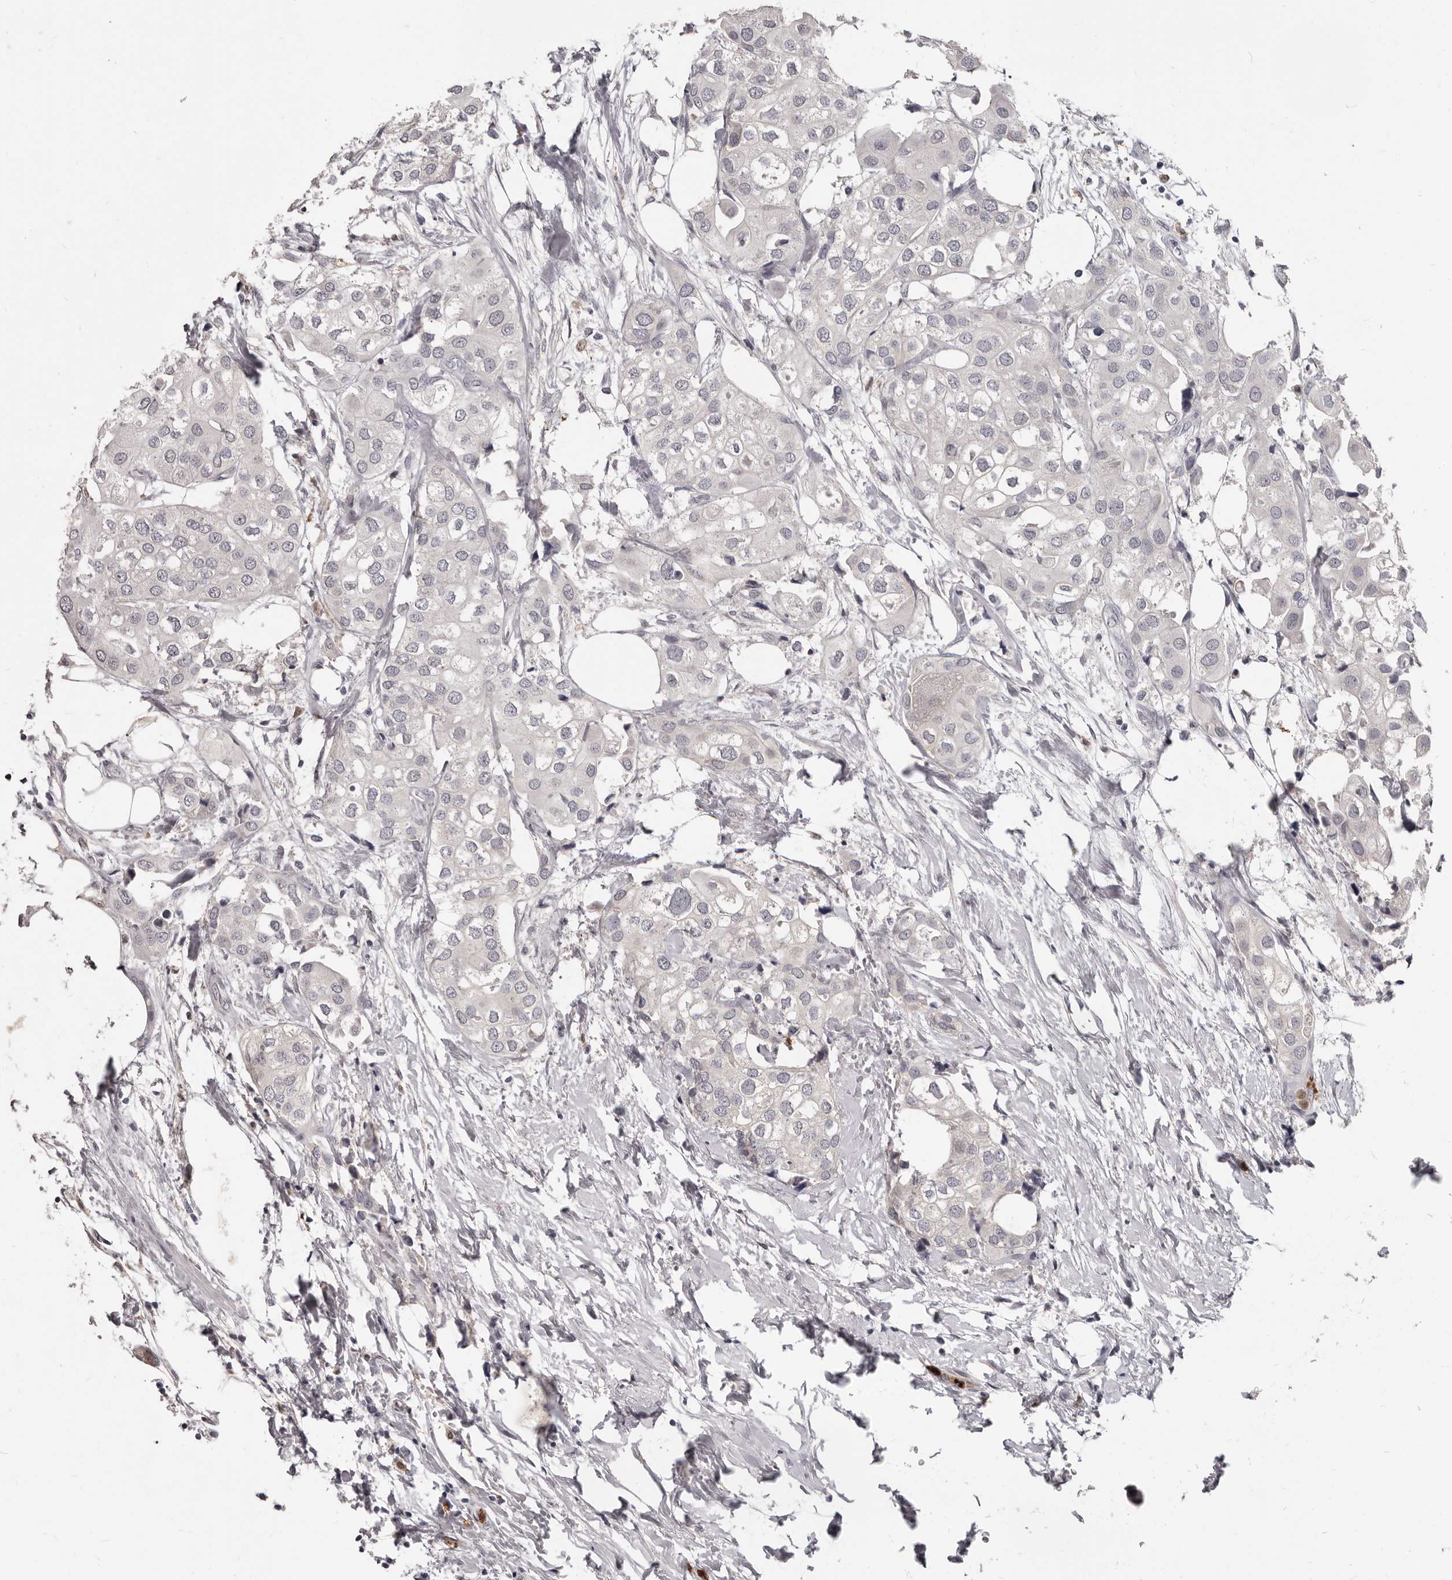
{"staining": {"intensity": "negative", "quantity": "none", "location": "none"}, "tissue": "urothelial cancer", "cell_type": "Tumor cells", "image_type": "cancer", "snomed": [{"axis": "morphology", "description": "Urothelial carcinoma, High grade"}, {"axis": "topography", "description": "Urinary bladder"}], "caption": "Micrograph shows no significant protein staining in tumor cells of urothelial cancer. (DAB IHC with hematoxylin counter stain).", "gene": "GPR157", "patient": {"sex": "male", "age": 64}}